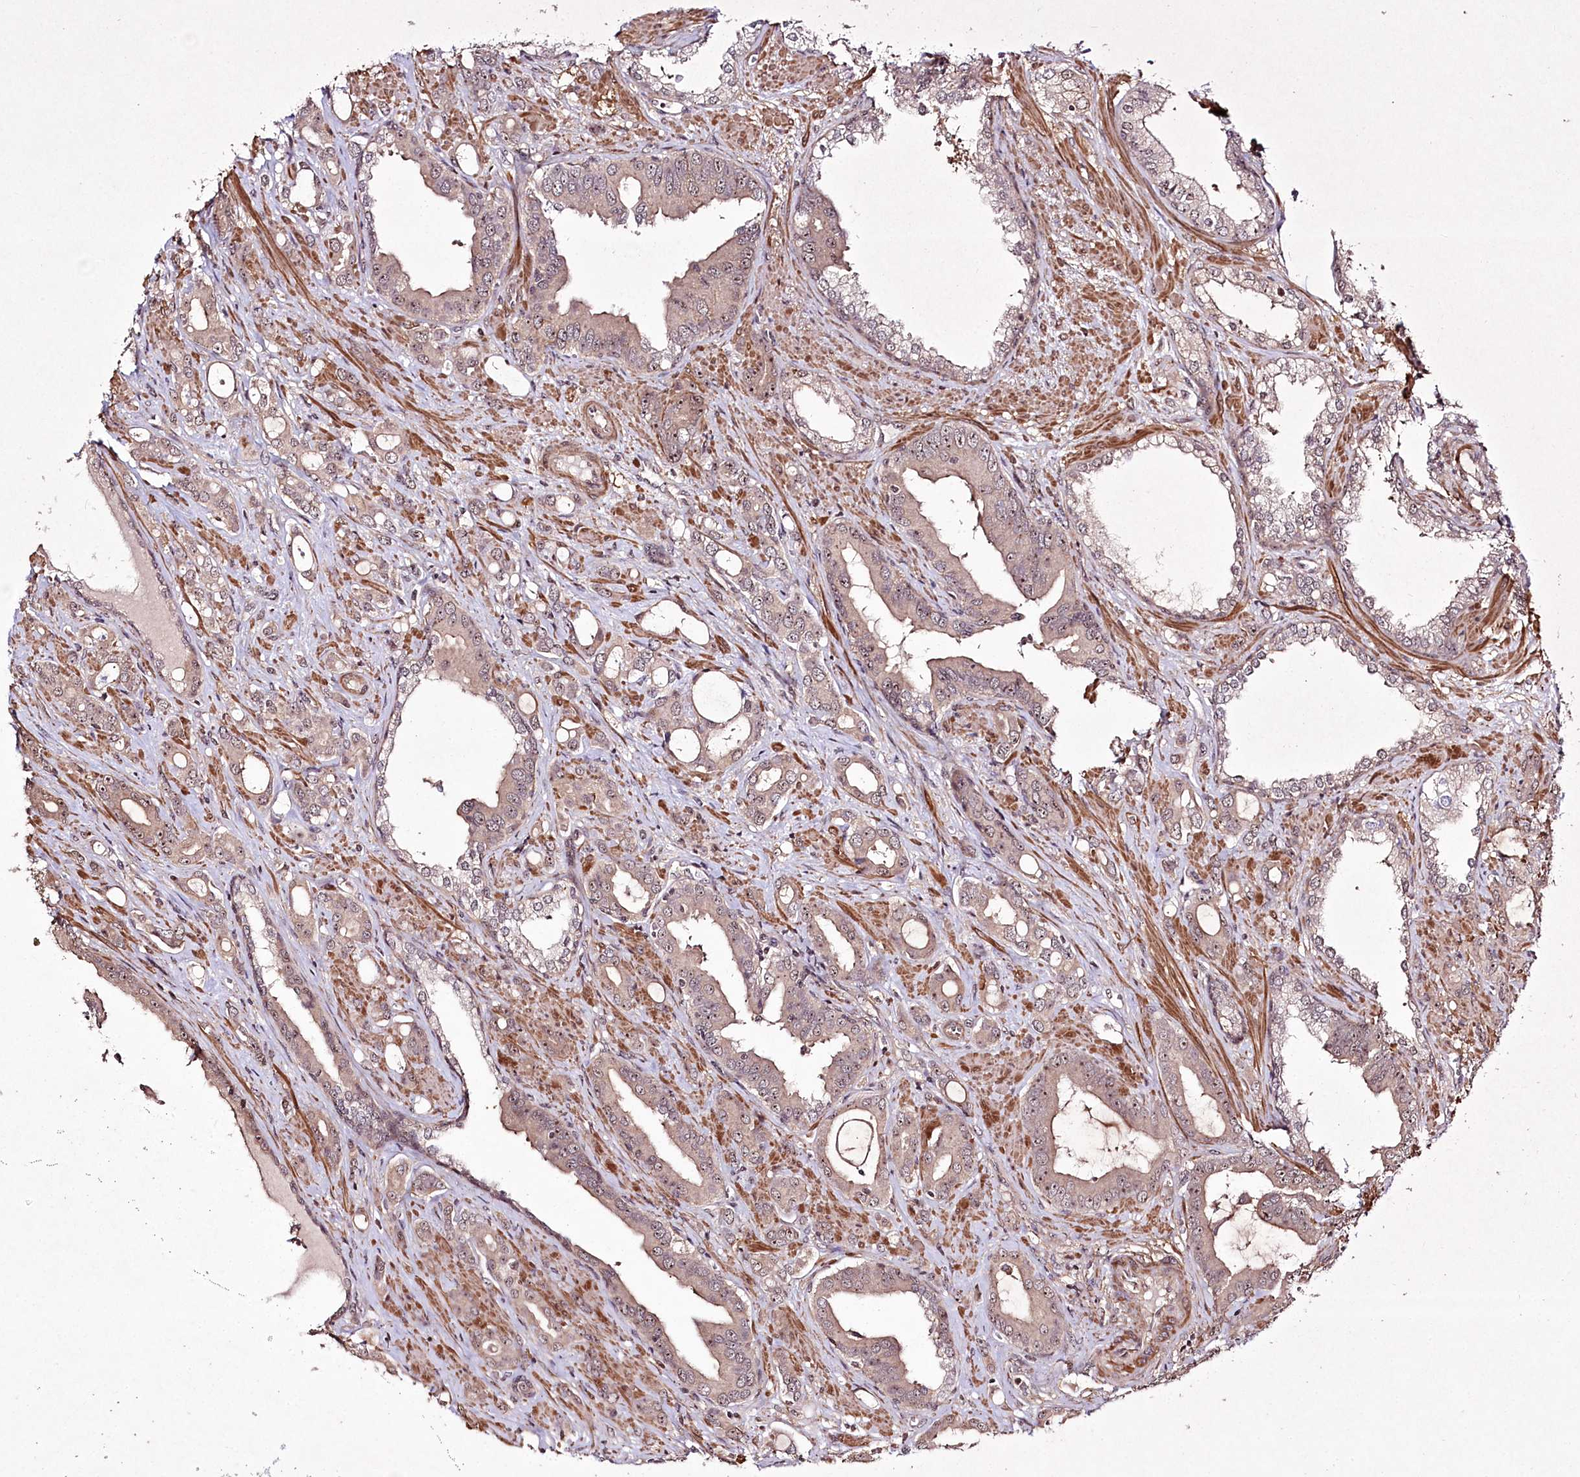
{"staining": {"intensity": "moderate", "quantity": ">75%", "location": "cytoplasmic/membranous,nuclear"}, "tissue": "prostate cancer", "cell_type": "Tumor cells", "image_type": "cancer", "snomed": [{"axis": "morphology", "description": "Adenocarcinoma, High grade"}, {"axis": "topography", "description": "Prostate"}], "caption": "Prostate cancer (high-grade adenocarcinoma) was stained to show a protein in brown. There is medium levels of moderate cytoplasmic/membranous and nuclear staining in approximately >75% of tumor cells.", "gene": "CCDC59", "patient": {"sex": "male", "age": 72}}